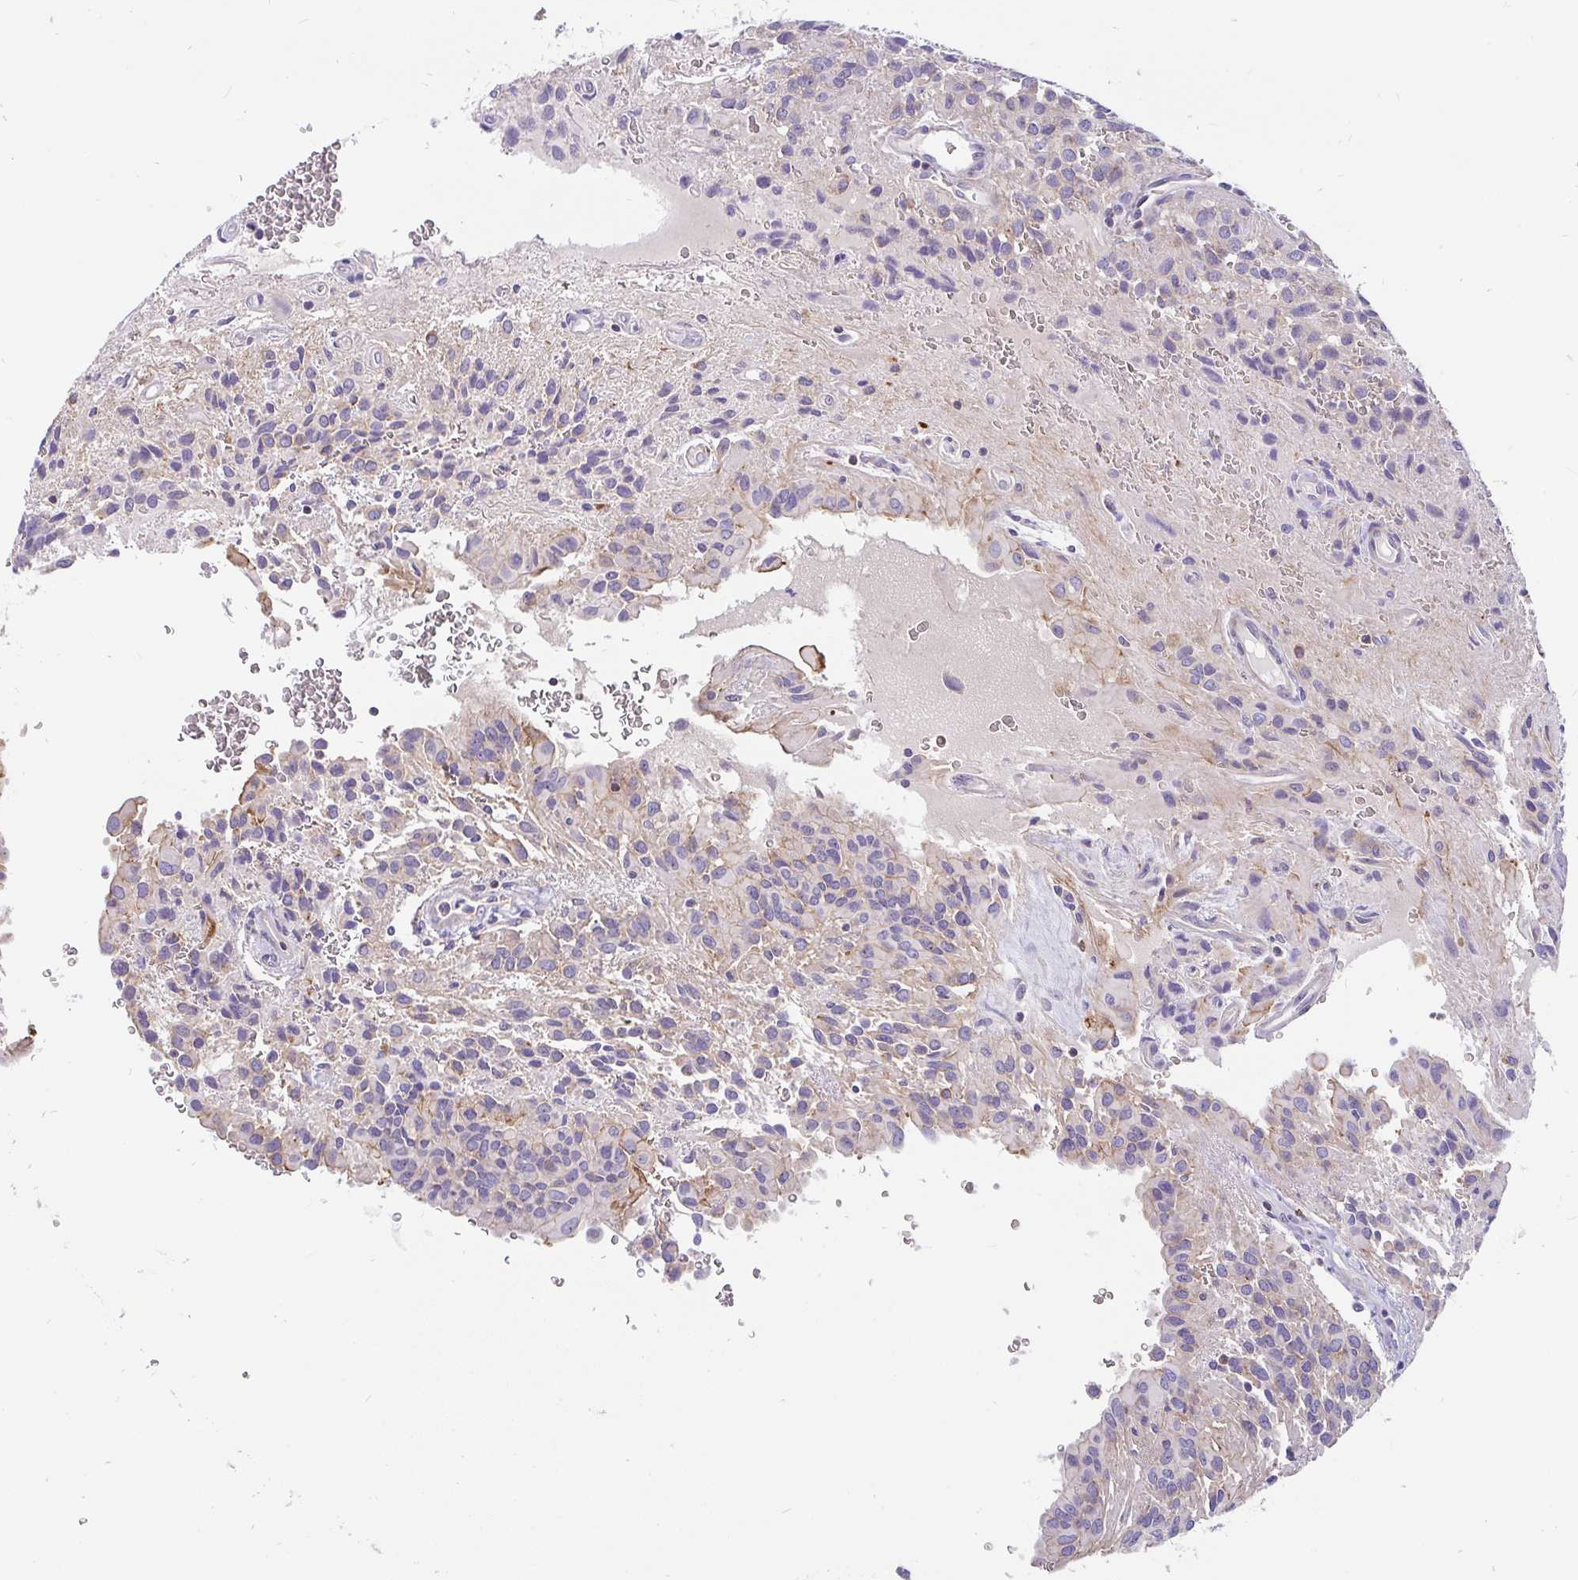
{"staining": {"intensity": "negative", "quantity": "none", "location": "none"}, "tissue": "glioma", "cell_type": "Tumor cells", "image_type": "cancer", "snomed": [{"axis": "morphology", "description": "Glioma, malignant, Low grade"}, {"axis": "topography", "description": "Brain"}], "caption": "An immunohistochemistry micrograph of glioma is shown. There is no staining in tumor cells of glioma.", "gene": "LRRC26", "patient": {"sex": "male", "age": 56}}